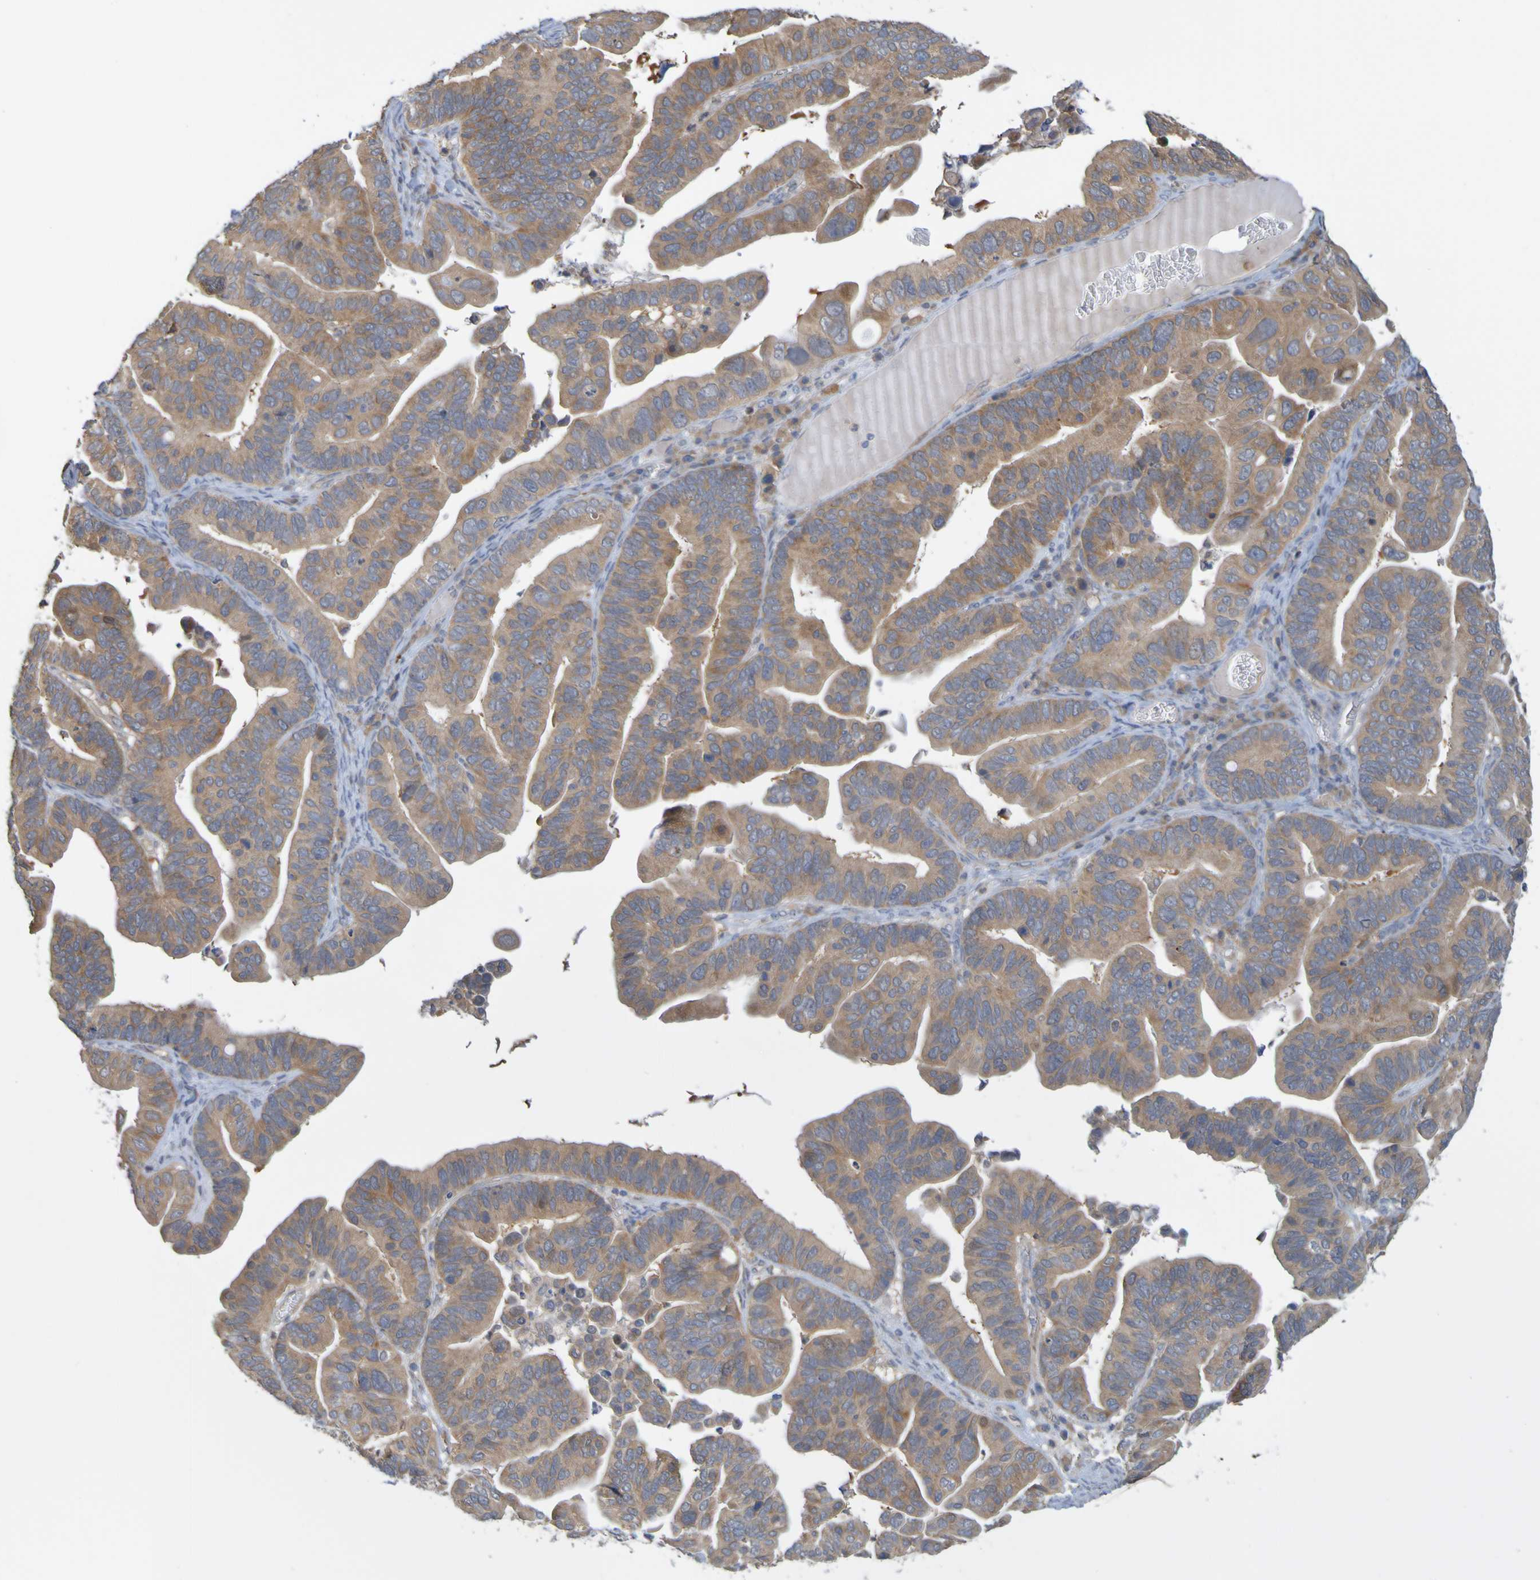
{"staining": {"intensity": "moderate", "quantity": ">75%", "location": "cytoplasmic/membranous"}, "tissue": "ovarian cancer", "cell_type": "Tumor cells", "image_type": "cancer", "snomed": [{"axis": "morphology", "description": "Cystadenocarcinoma, serous, NOS"}, {"axis": "topography", "description": "Ovary"}], "caption": "Protein expression analysis of human ovarian serous cystadenocarcinoma reveals moderate cytoplasmic/membranous expression in about >75% of tumor cells. (brown staining indicates protein expression, while blue staining denotes nuclei).", "gene": "NAV2", "patient": {"sex": "female", "age": 56}}